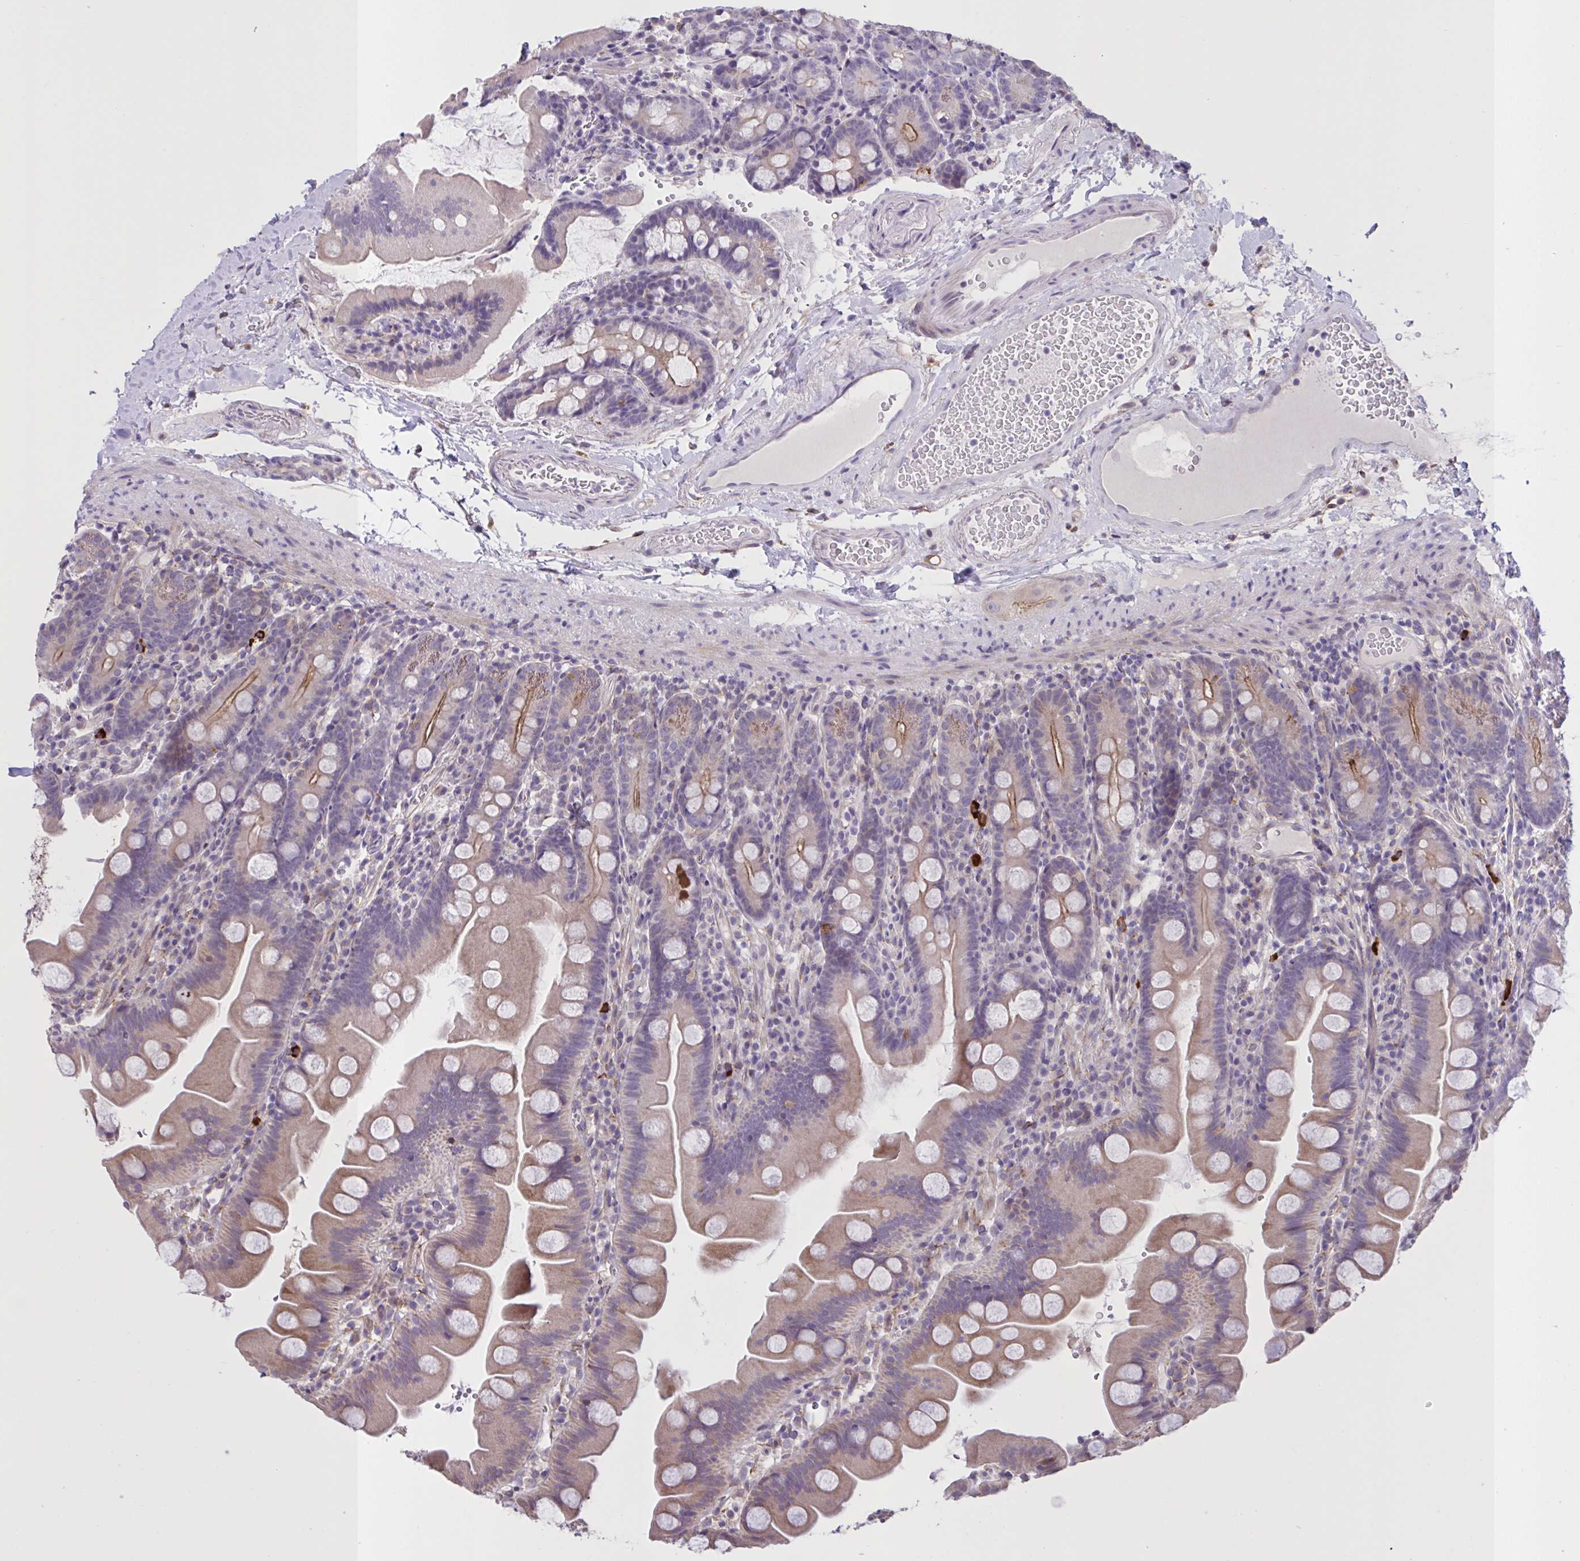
{"staining": {"intensity": "moderate", "quantity": "25%-75%", "location": "cytoplasmic/membranous"}, "tissue": "small intestine", "cell_type": "Glandular cells", "image_type": "normal", "snomed": [{"axis": "morphology", "description": "Normal tissue, NOS"}, {"axis": "topography", "description": "Small intestine"}], "caption": "Glandular cells display medium levels of moderate cytoplasmic/membranous staining in approximately 25%-75% of cells in unremarkable human small intestine.", "gene": "MRGPRX2", "patient": {"sex": "female", "age": 68}}